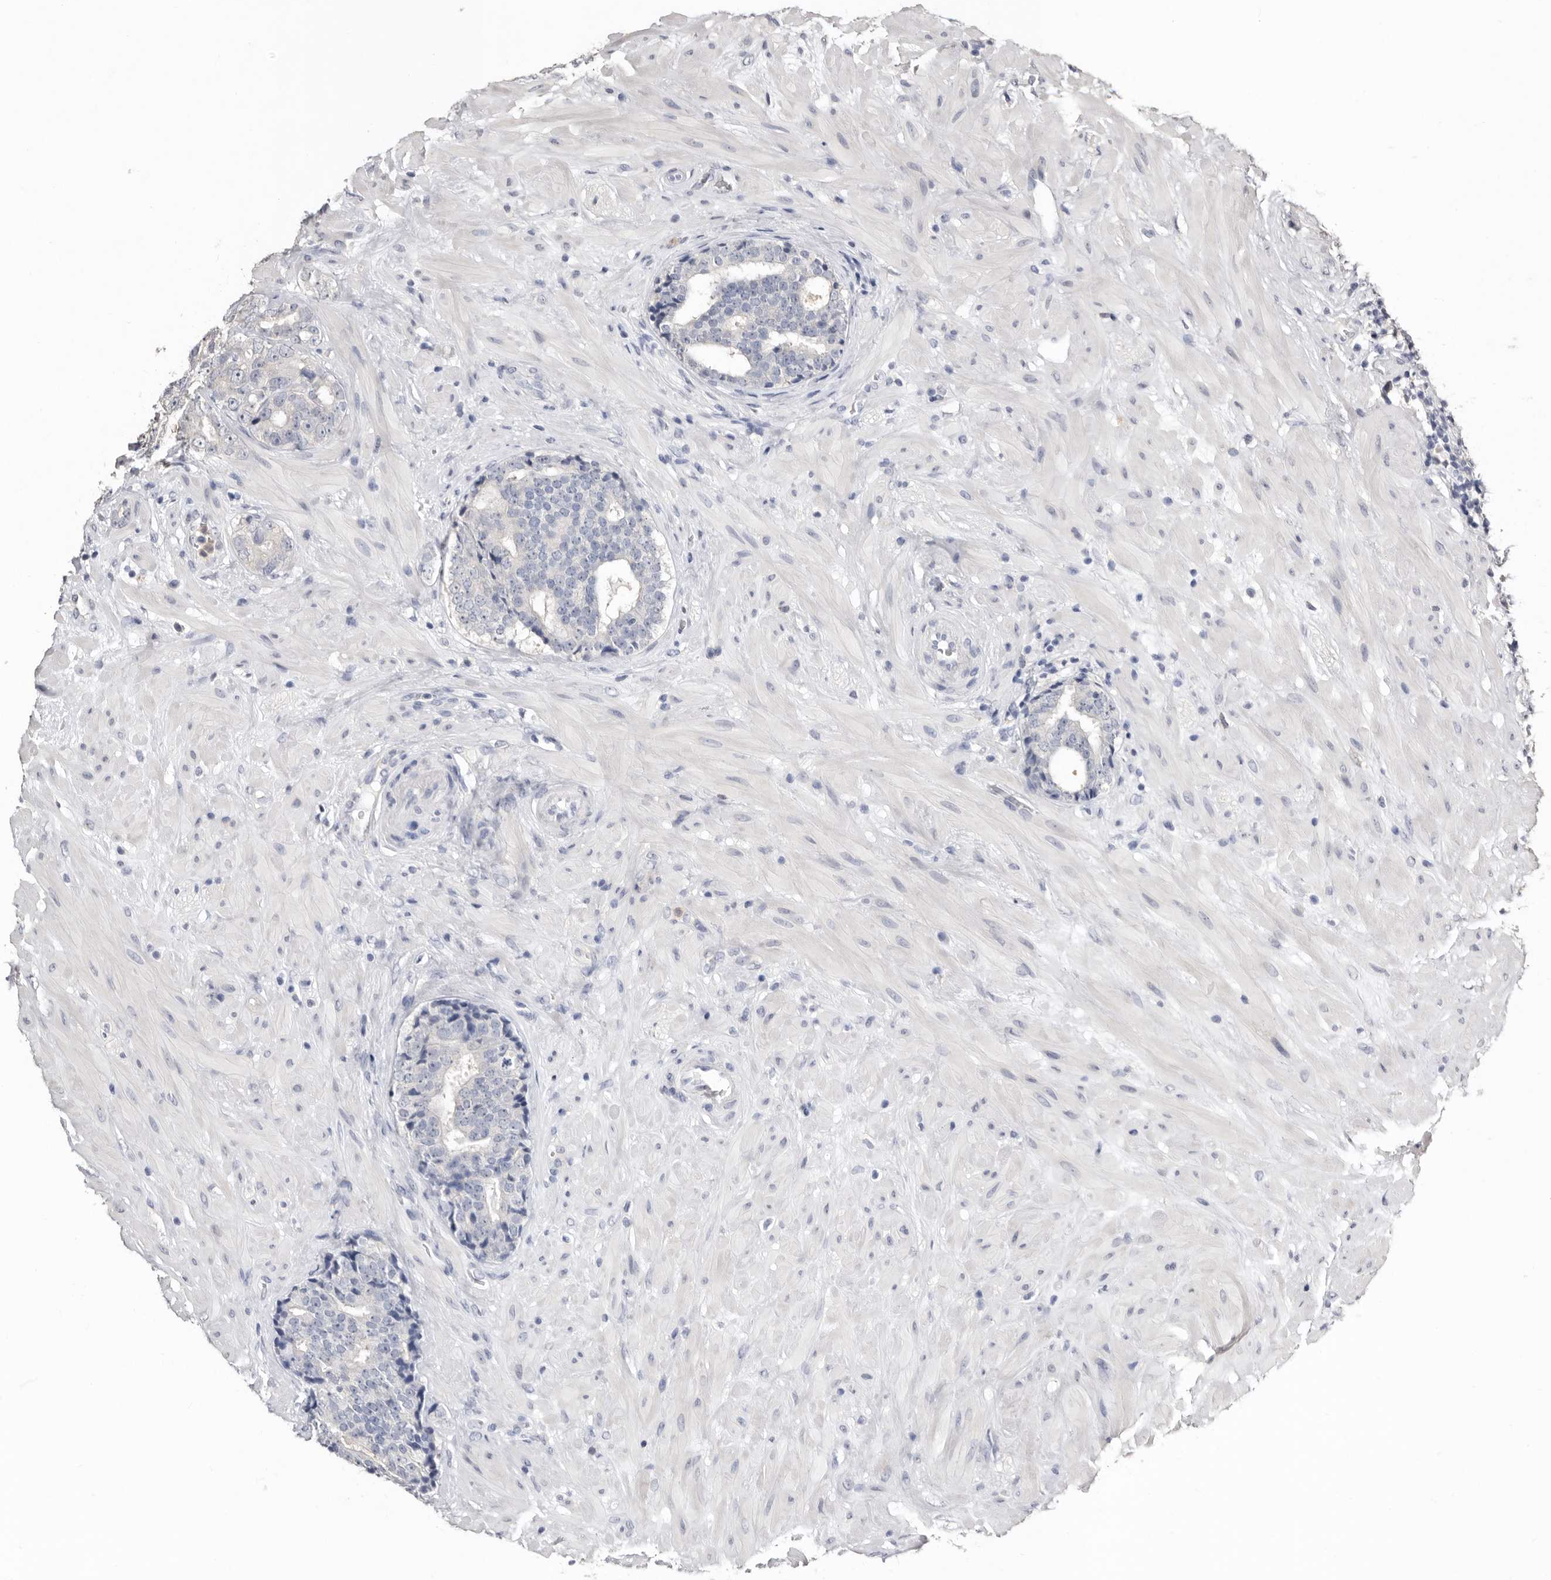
{"staining": {"intensity": "negative", "quantity": "none", "location": "none"}, "tissue": "prostate cancer", "cell_type": "Tumor cells", "image_type": "cancer", "snomed": [{"axis": "morphology", "description": "Adenocarcinoma, High grade"}, {"axis": "topography", "description": "Prostate"}], "caption": "This image is of prostate high-grade adenocarcinoma stained with immunohistochemistry to label a protein in brown with the nuclei are counter-stained blue. There is no staining in tumor cells.", "gene": "SULT1E1", "patient": {"sex": "male", "age": 56}}